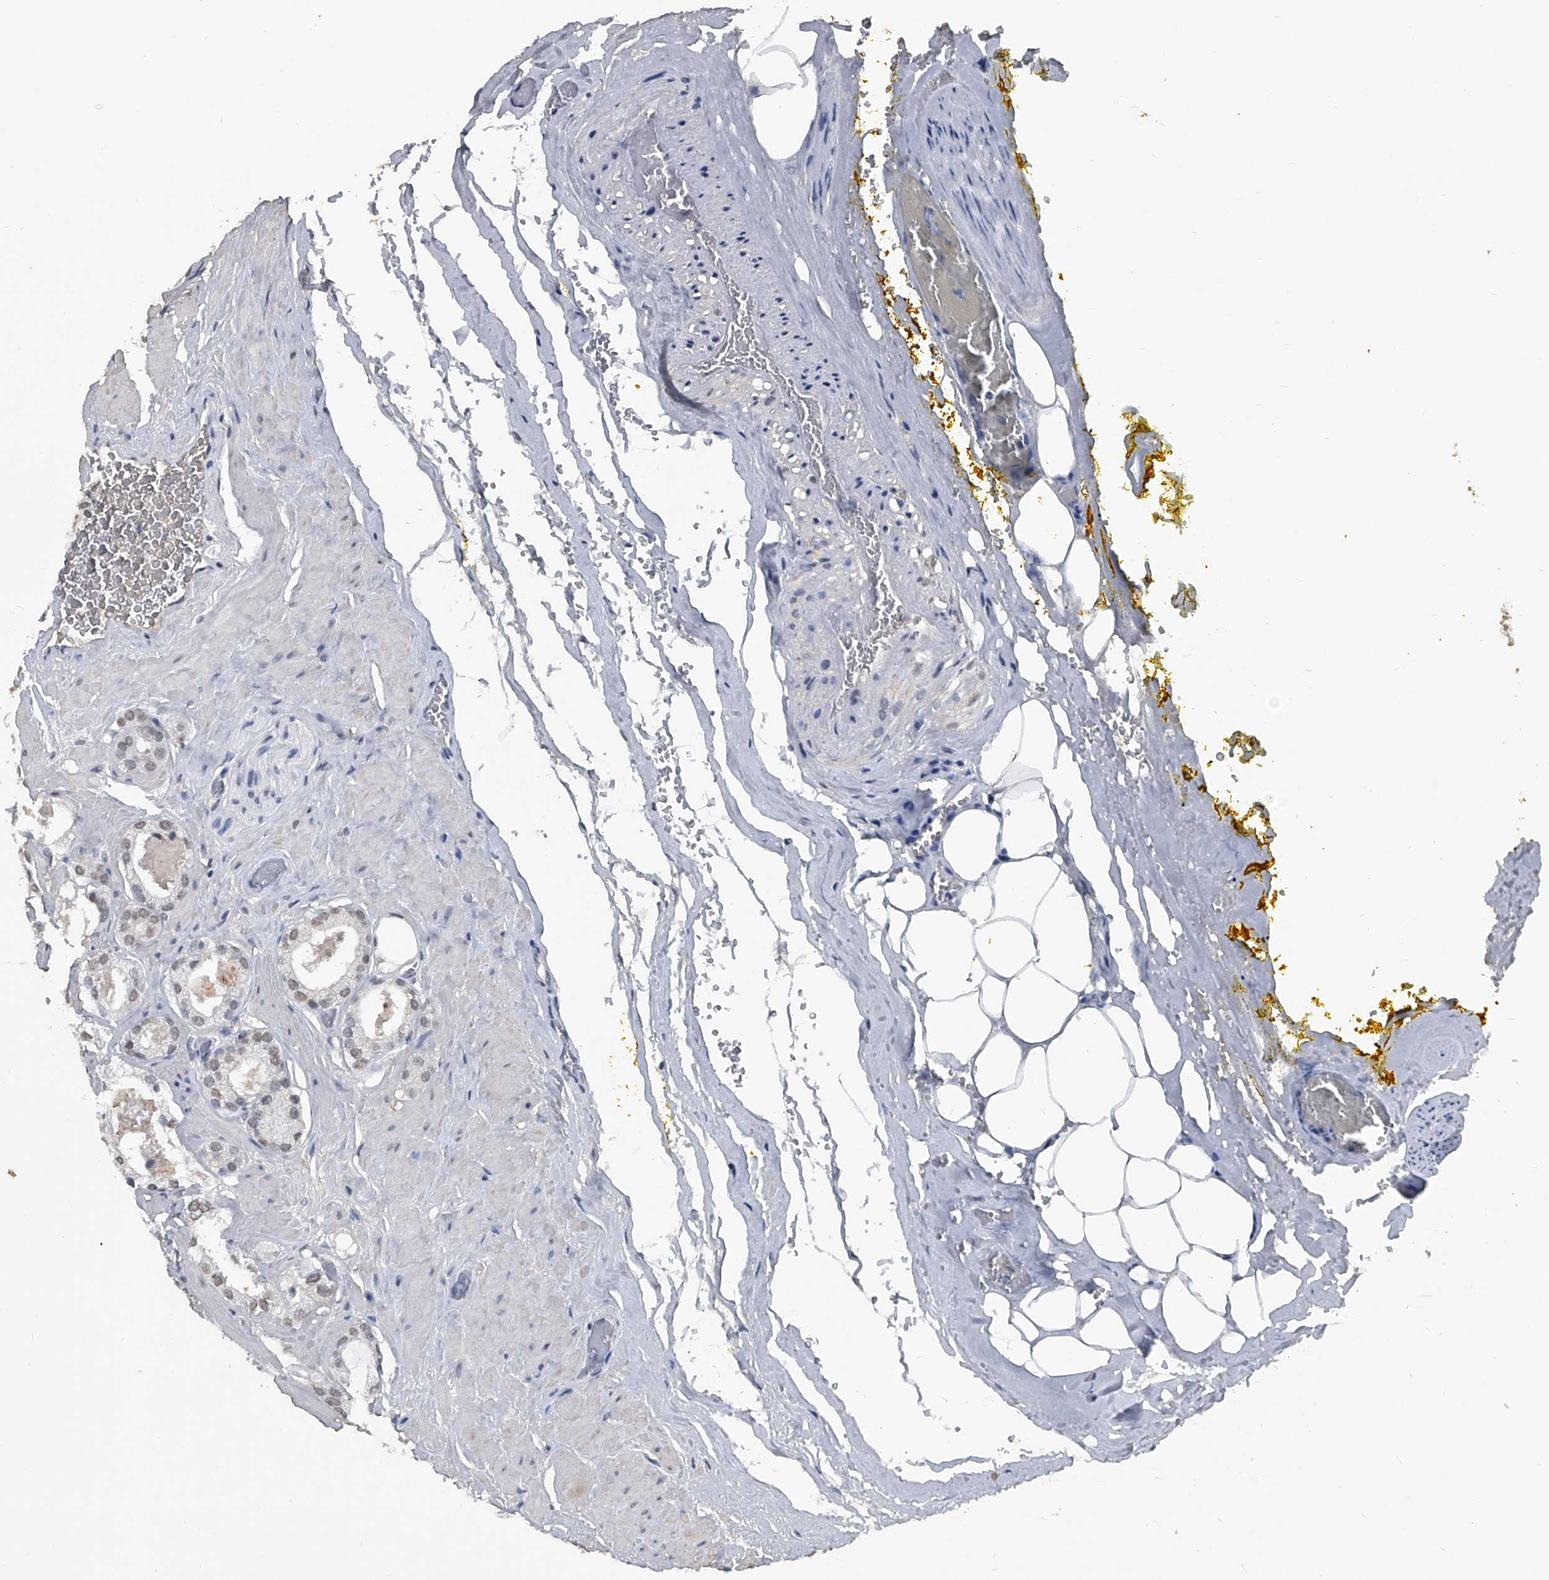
{"staining": {"intensity": "weak", "quantity": "<25%", "location": "nuclear"}, "tissue": "prostate cancer", "cell_type": "Tumor cells", "image_type": "cancer", "snomed": [{"axis": "morphology", "description": "Adenocarcinoma, High grade"}, {"axis": "topography", "description": "Prostate"}], "caption": "There is no significant staining in tumor cells of prostate cancer (adenocarcinoma (high-grade)).", "gene": "MATR3", "patient": {"sex": "male", "age": 64}}